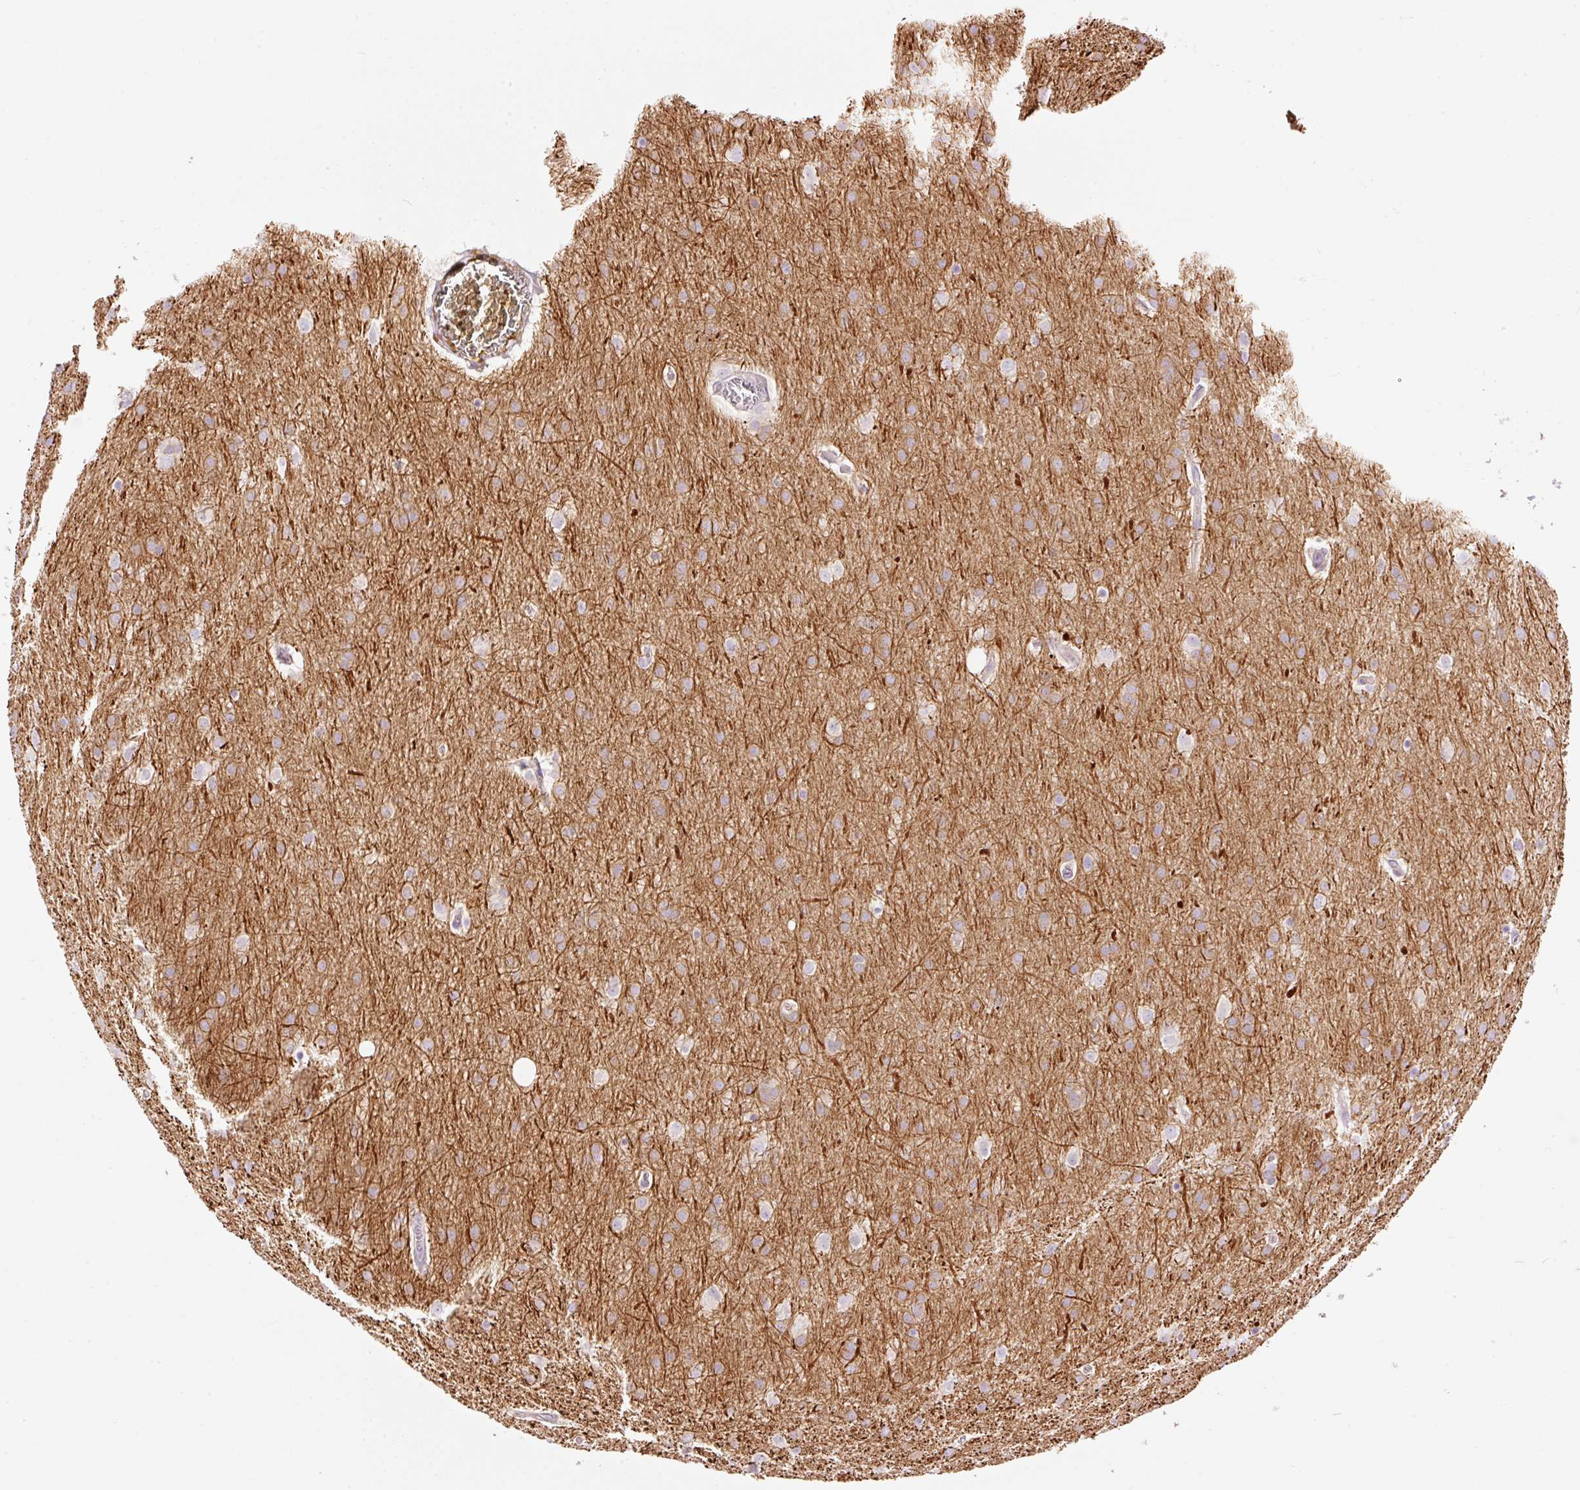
{"staining": {"intensity": "negative", "quantity": "none", "location": "none"}, "tissue": "glioma", "cell_type": "Tumor cells", "image_type": "cancer", "snomed": [{"axis": "morphology", "description": "Glioma, malignant, Low grade"}, {"axis": "topography", "description": "Brain"}], "caption": "Immunohistochemical staining of malignant glioma (low-grade) demonstrates no significant expression in tumor cells.", "gene": "DOK6", "patient": {"sex": "female", "age": 32}}